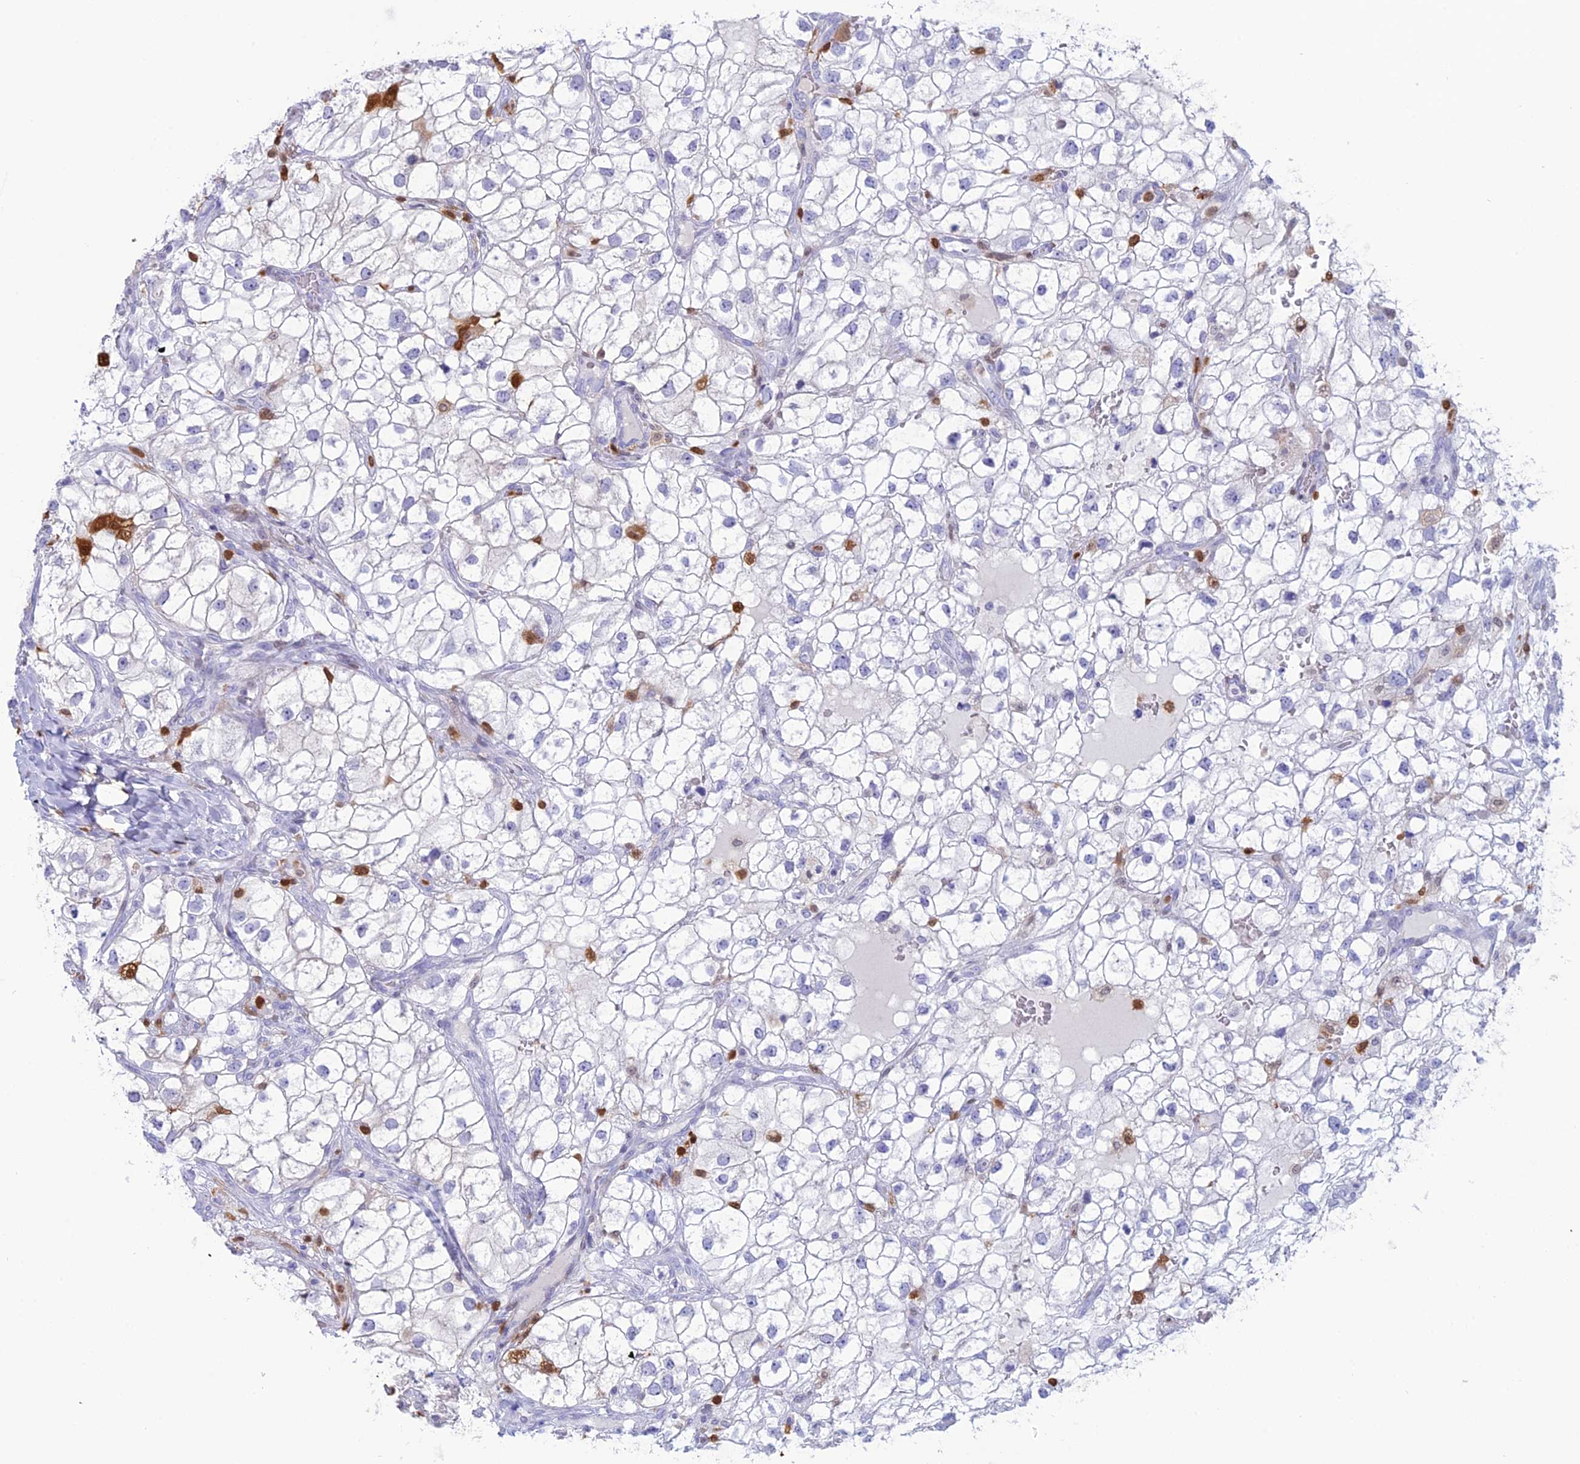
{"staining": {"intensity": "negative", "quantity": "none", "location": "none"}, "tissue": "renal cancer", "cell_type": "Tumor cells", "image_type": "cancer", "snomed": [{"axis": "morphology", "description": "Adenocarcinoma, NOS"}, {"axis": "topography", "description": "Kidney"}], "caption": "High power microscopy photomicrograph of an IHC histopathology image of renal cancer, revealing no significant positivity in tumor cells. (Stains: DAB (3,3'-diaminobenzidine) immunohistochemistry with hematoxylin counter stain, Microscopy: brightfield microscopy at high magnification).", "gene": "PGBD4", "patient": {"sex": "male", "age": 59}}